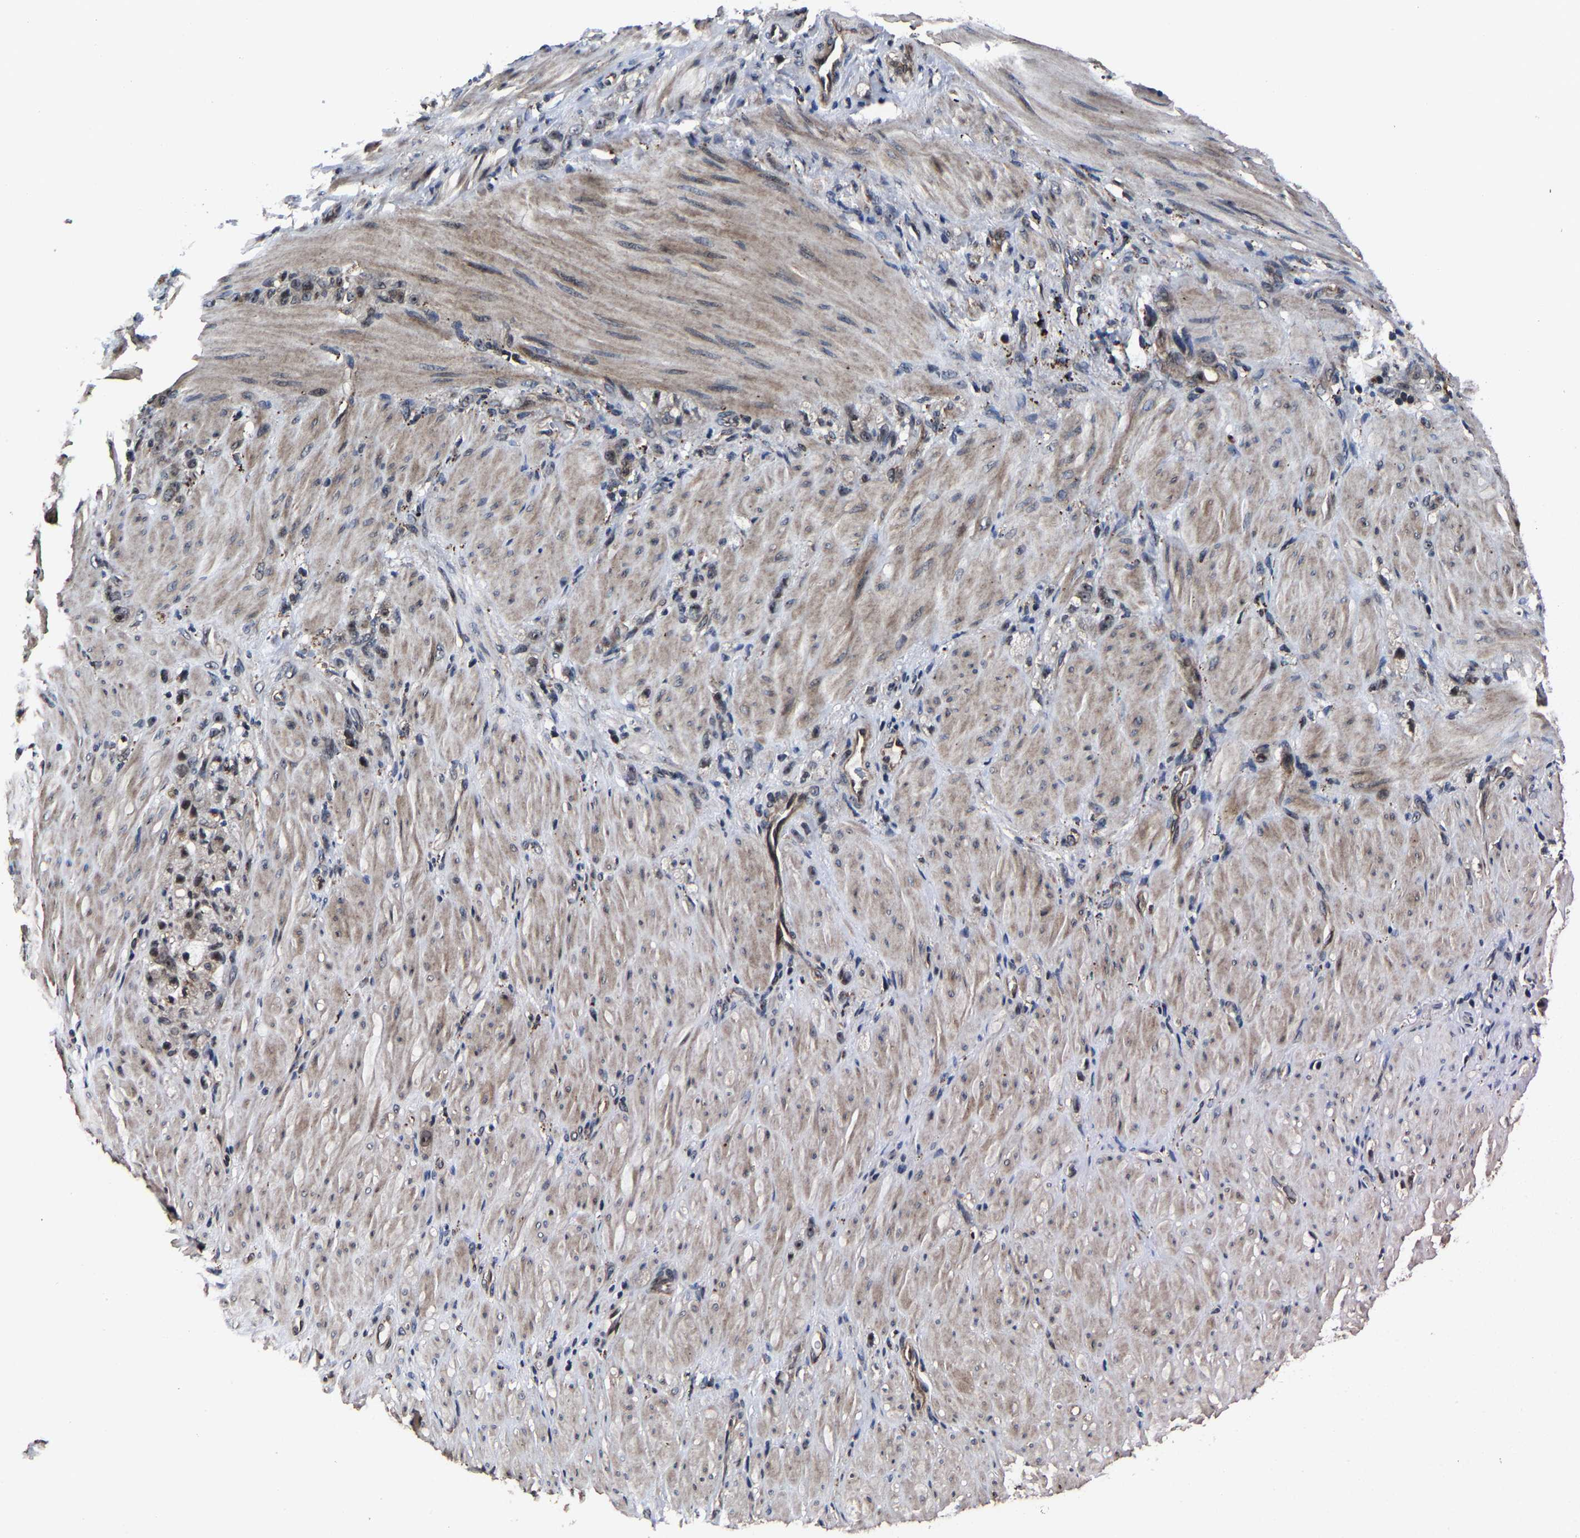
{"staining": {"intensity": "weak", "quantity": "25%-75%", "location": "cytoplasmic/membranous"}, "tissue": "stomach cancer", "cell_type": "Tumor cells", "image_type": "cancer", "snomed": [{"axis": "morphology", "description": "Normal tissue, NOS"}, {"axis": "morphology", "description": "Adenocarcinoma, NOS"}, {"axis": "topography", "description": "Stomach"}], "caption": "DAB immunohistochemical staining of human adenocarcinoma (stomach) displays weak cytoplasmic/membranous protein staining in about 25%-75% of tumor cells. (Stains: DAB (3,3'-diaminobenzidine) in brown, nuclei in blue, Microscopy: brightfield microscopy at high magnification).", "gene": "ZCCHC7", "patient": {"sex": "male", "age": 82}}